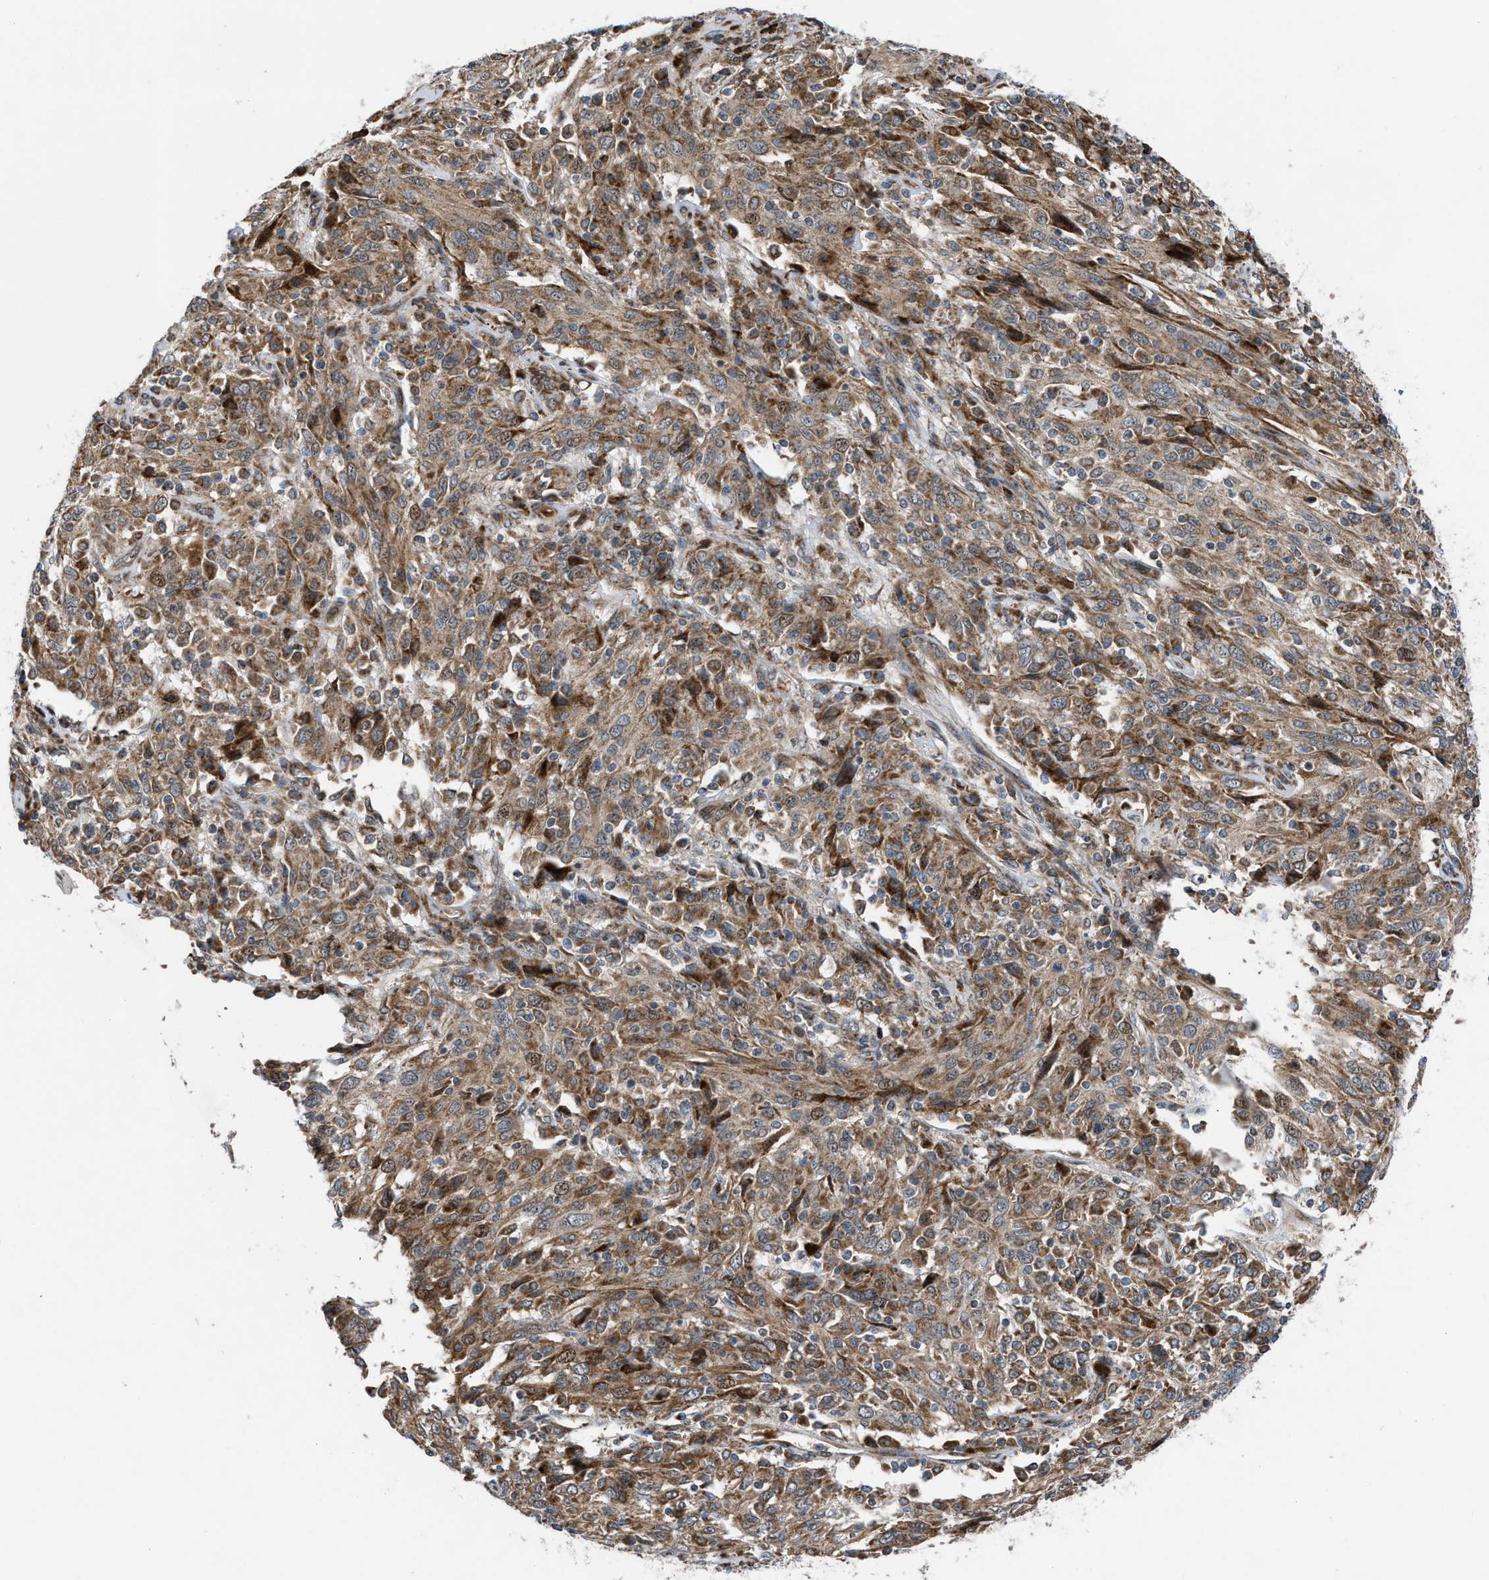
{"staining": {"intensity": "moderate", "quantity": ">75%", "location": "cytoplasmic/membranous"}, "tissue": "cervical cancer", "cell_type": "Tumor cells", "image_type": "cancer", "snomed": [{"axis": "morphology", "description": "Squamous cell carcinoma, NOS"}, {"axis": "topography", "description": "Cervix"}], "caption": "Tumor cells display medium levels of moderate cytoplasmic/membranous staining in about >75% of cells in cervical cancer.", "gene": "AP3M2", "patient": {"sex": "female", "age": 46}}